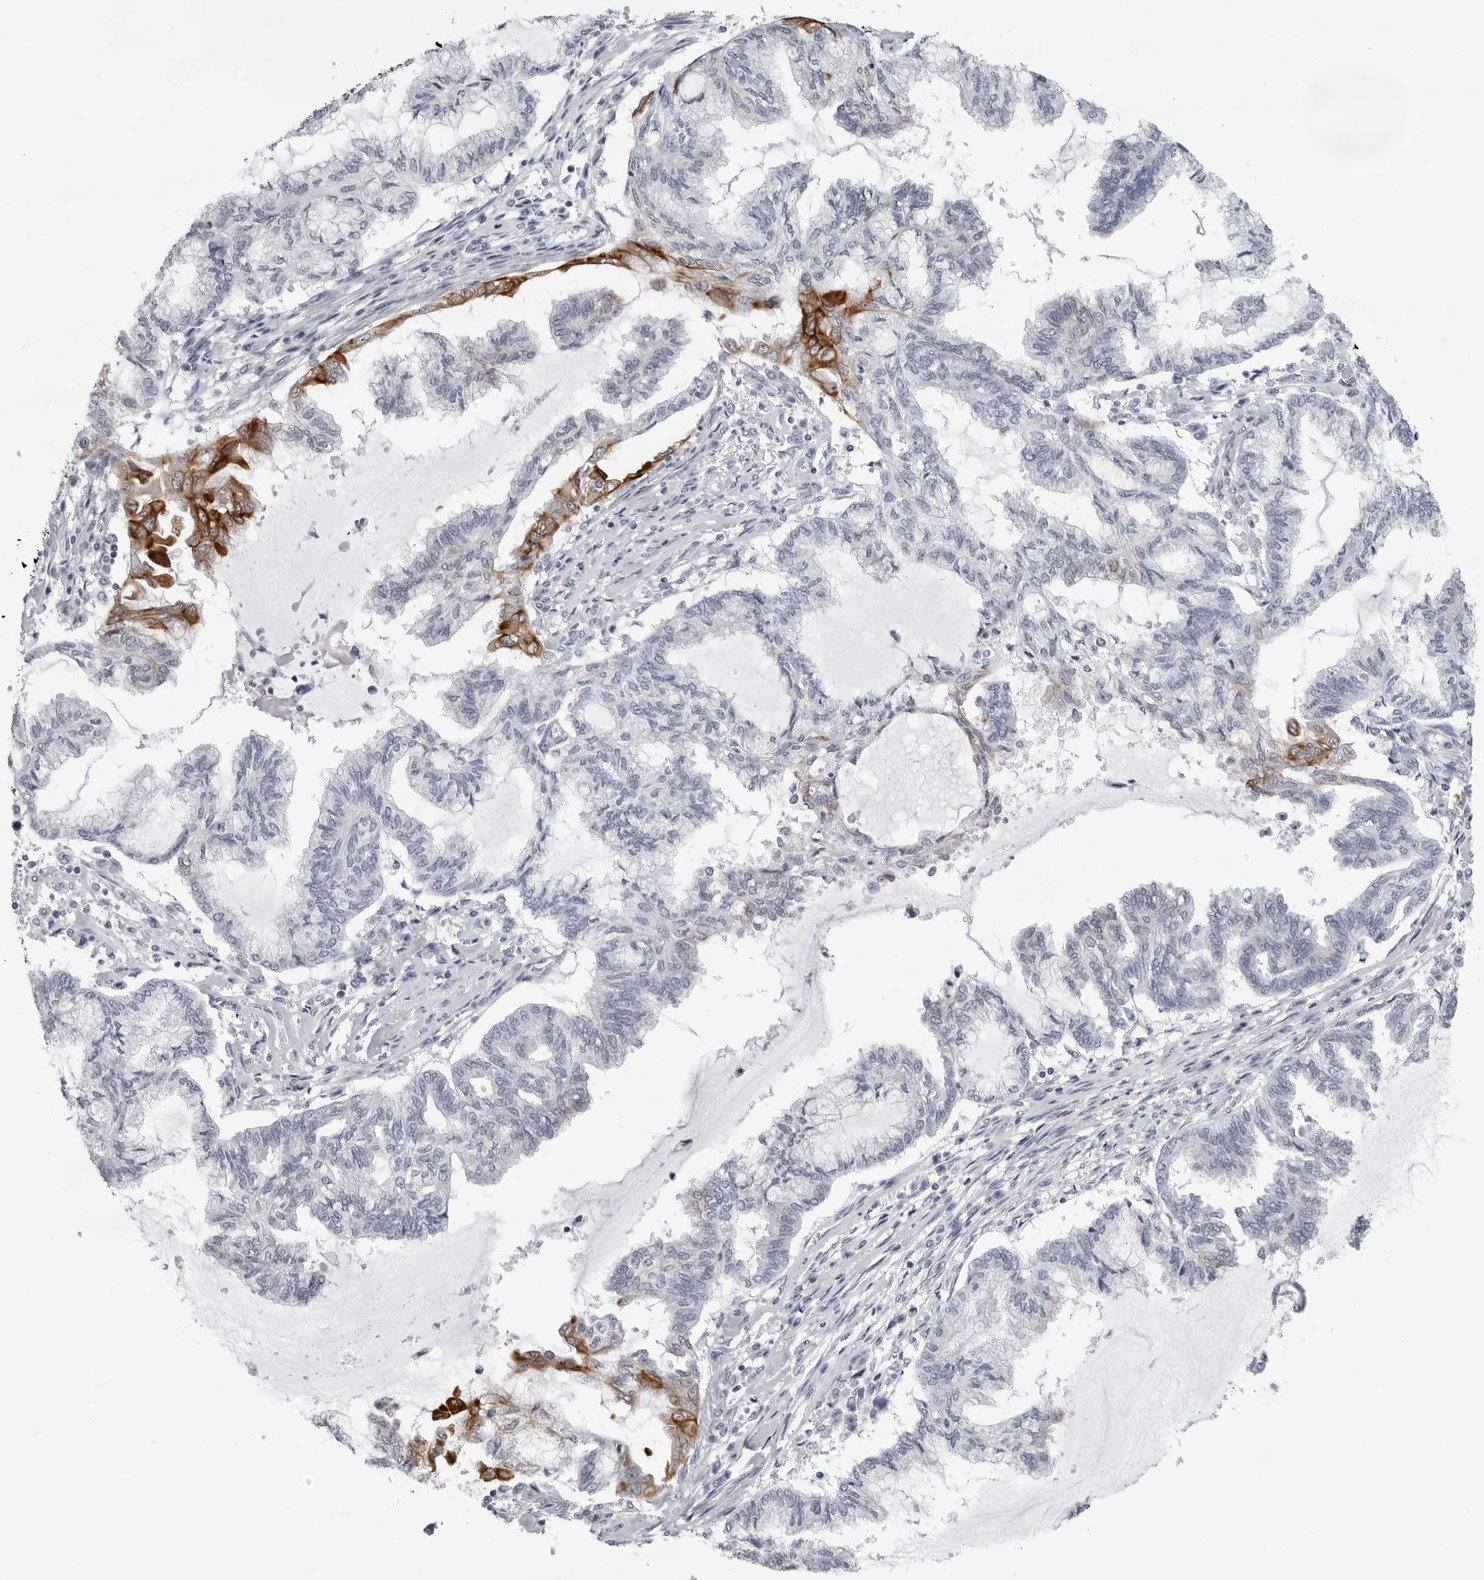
{"staining": {"intensity": "moderate", "quantity": "<25%", "location": "cytoplasmic/membranous"}, "tissue": "endometrial cancer", "cell_type": "Tumor cells", "image_type": "cancer", "snomed": [{"axis": "morphology", "description": "Adenocarcinoma, NOS"}, {"axis": "topography", "description": "Endometrium"}], "caption": "The photomicrograph demonstrates a brown stain indicating the presence of a protein in the cytoplasmic/membranous of tumor cells in endometrial cancer. (Stains: DAB in brown, nuclei in blue, Microscopy: brightfield microscopy at high magnification).", "gene": "CCDC28B", "patient": {"sex": "female", "age": 86}}